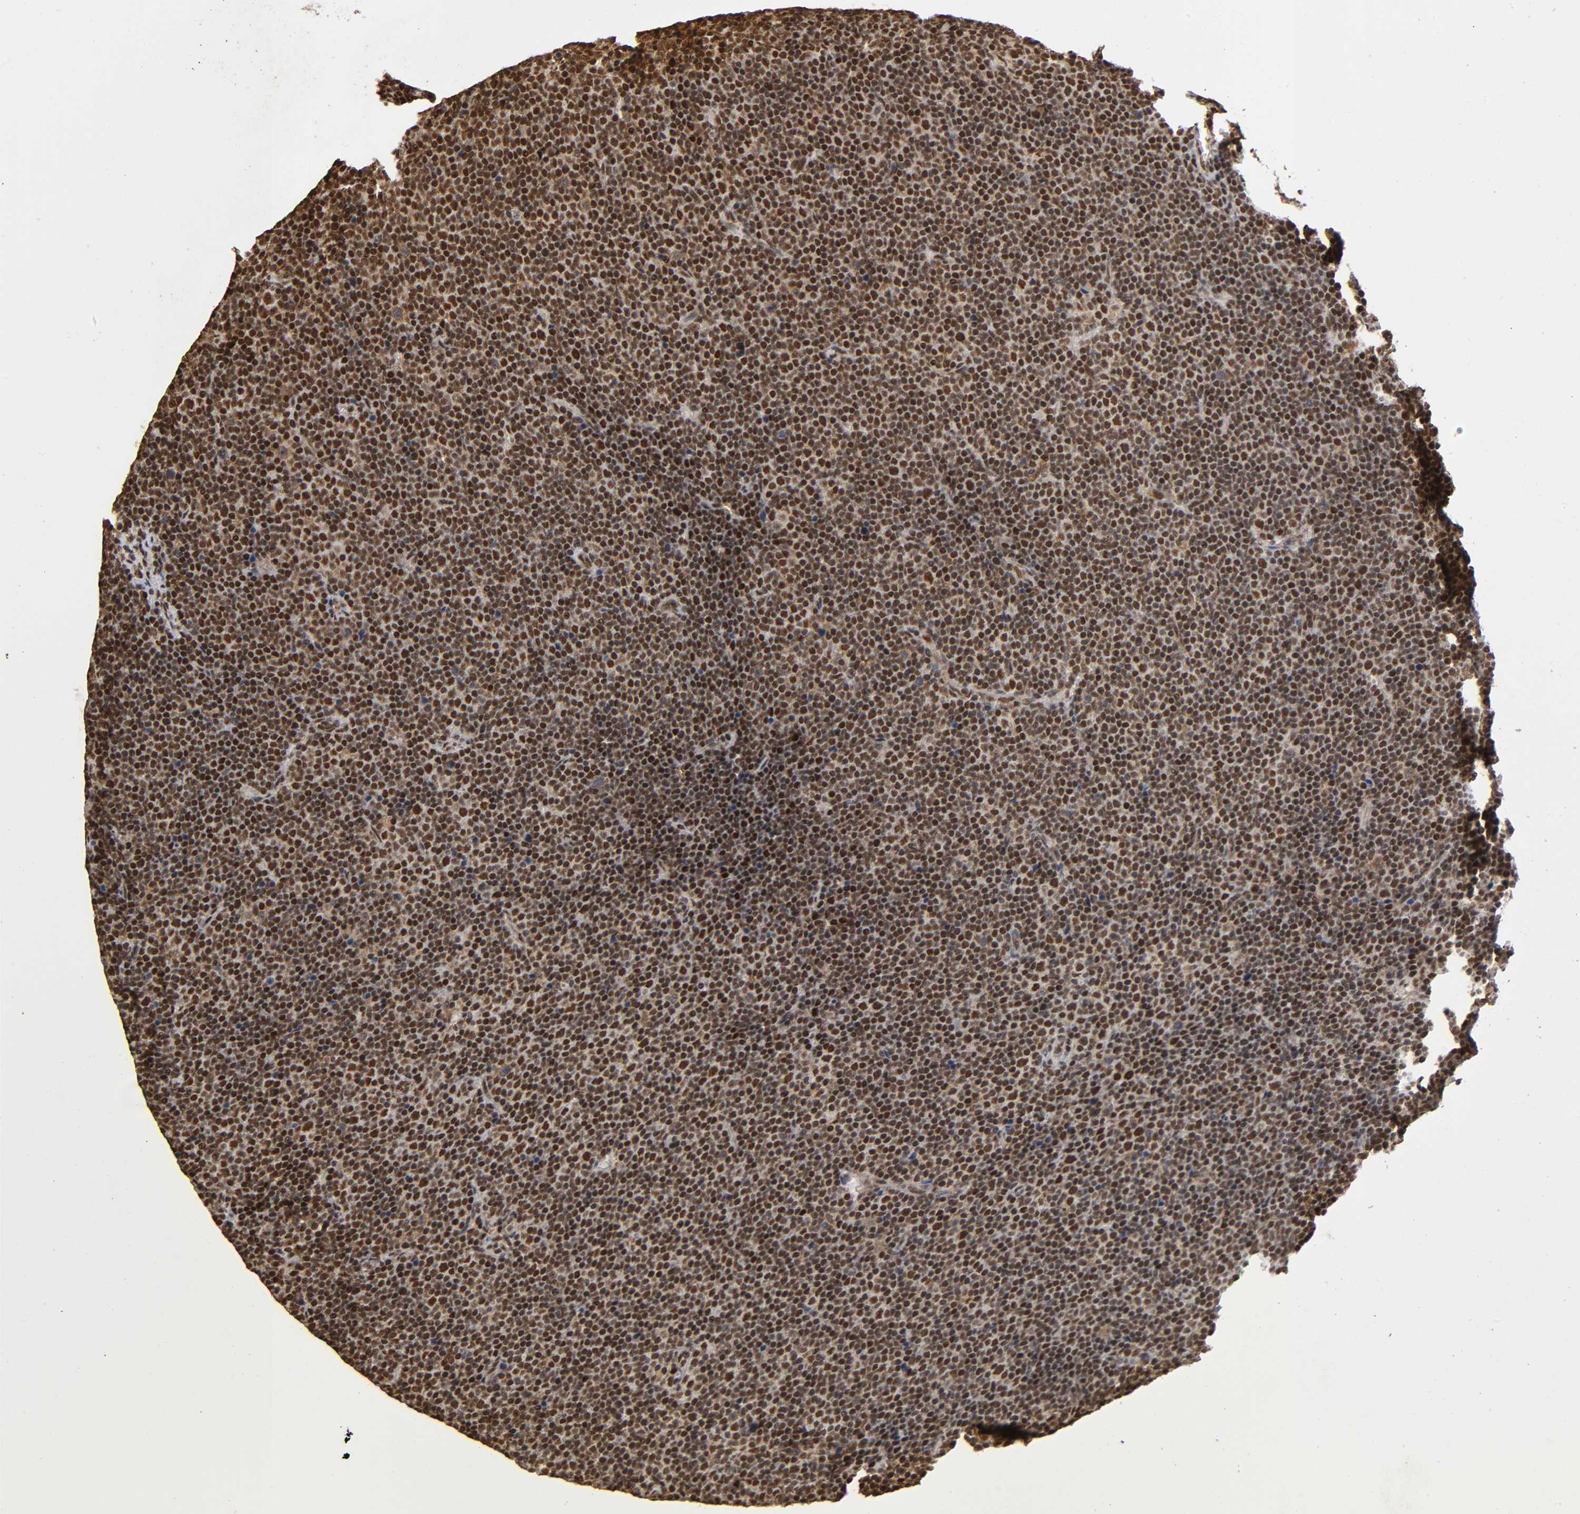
{"staining": {"intensity": "strong", "quantity": ">75%", "location": "nuclear"}, "tissue": "lymphoma", "cell_type": "Tumor cells", "image_type": "cancer", "snomed": [{"axis": "morphology", "description": "Malignant lymphoma, non-Hodgkin's type, Low grade"}, {"axis": "topography", "description": "Lymph node"}], "caption": "Tumor cells show high levels of strong nuclear staining in about >75% of cells in lymphoma.", "gene": "RNF122", "patient": {"sex": "female", "age": 67}}